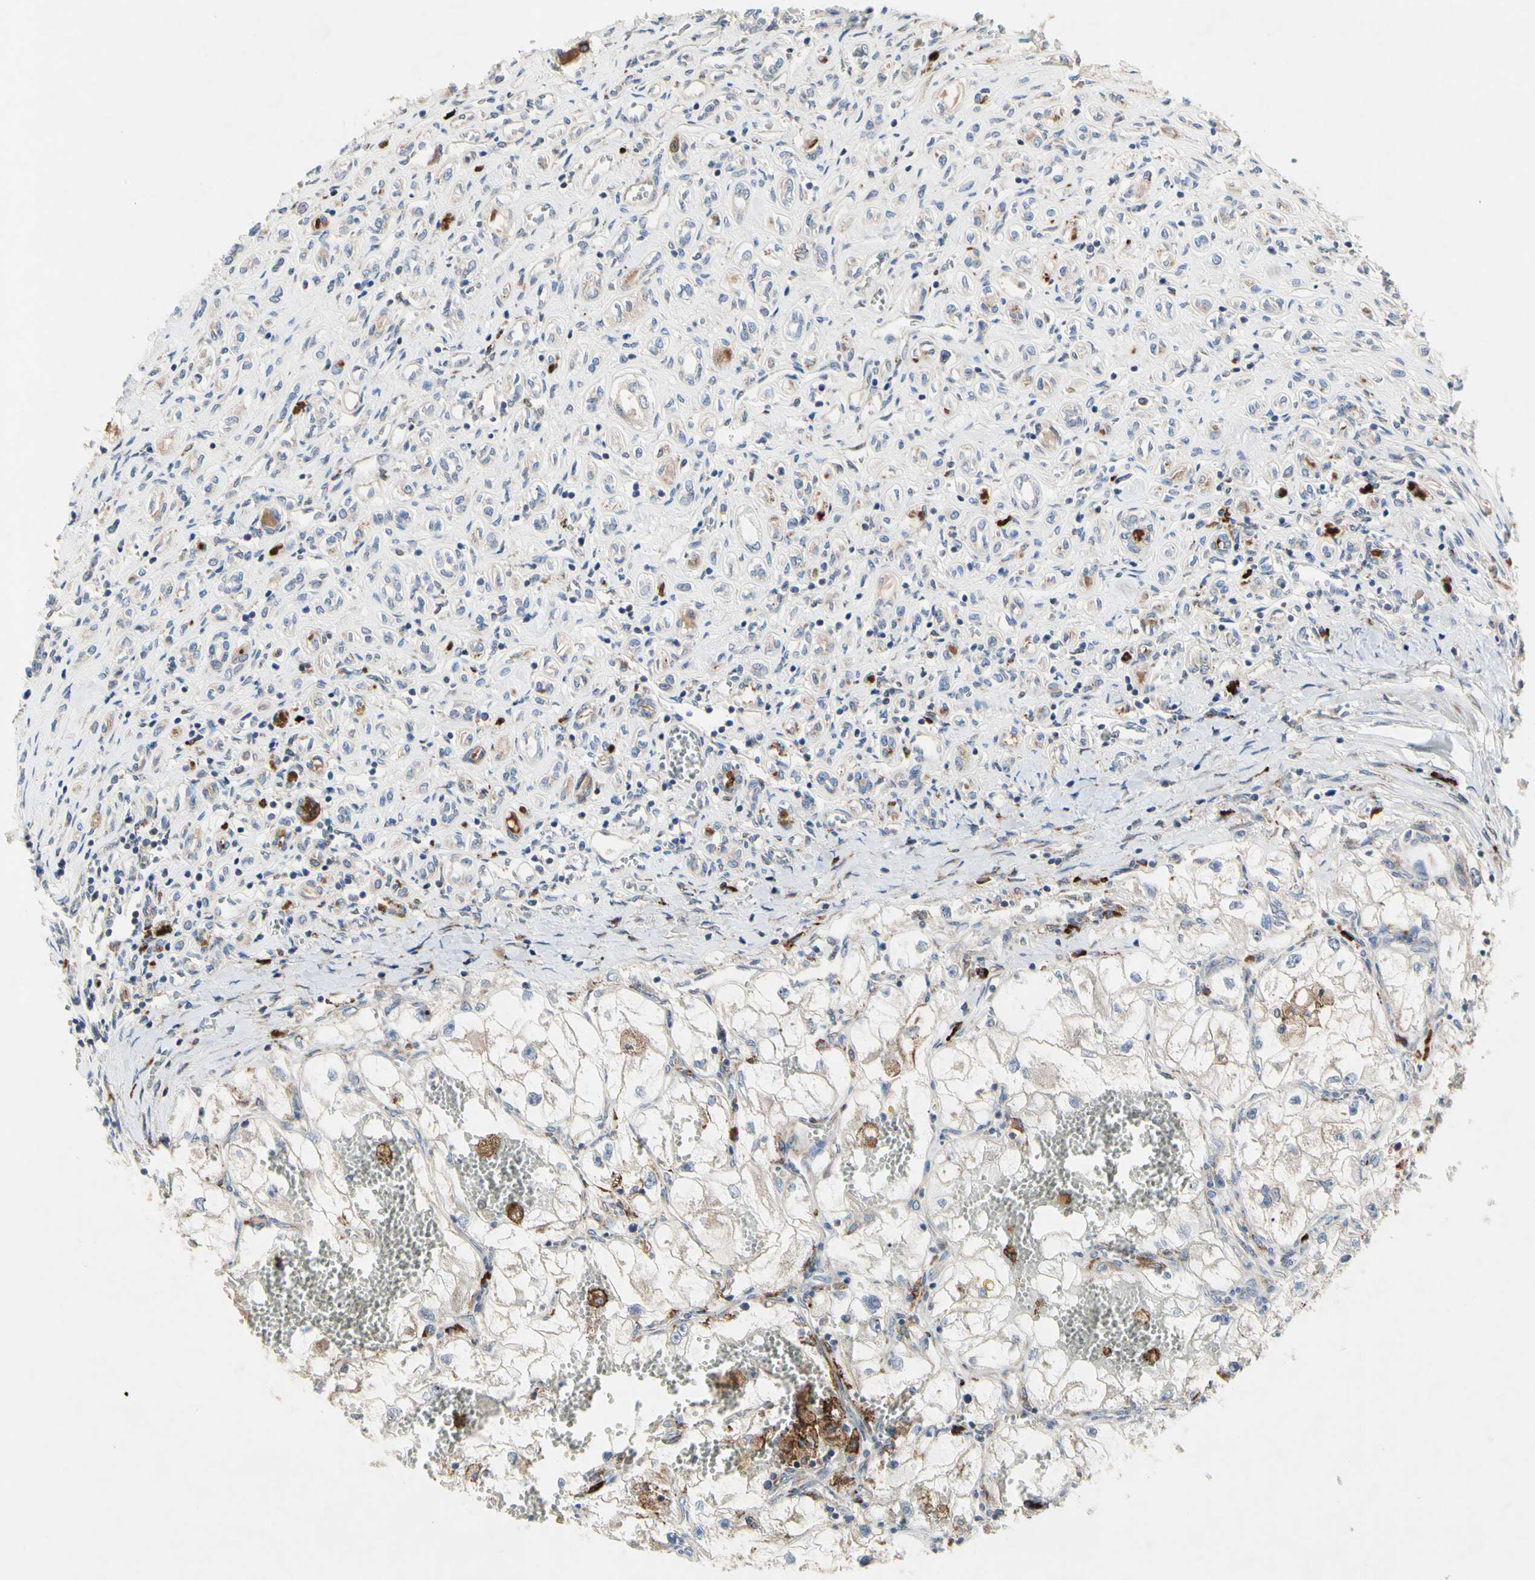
{"staining": {"intensity": "weak", "quantity": "25%-75%", "location": "cytoplasmic/membranous"}, "tissue": "renal cancer", "cell_type": "Tumor cells", "image_type": "cancer", "snomed": [{"axis": "morphology", "description": "Adenocarcinoma, NOS"}, {"axis": "topography", "description": "Kidney"}], "caption": "Renal cancer (adenocarcinoma) stained for a protein (brown) demonstrates weak cytoplasmic/membranous positive staining in about 25%-75% of tumor cells.", "gene": "MMEL1", "patient": {"sex": "female", "age": 70}}